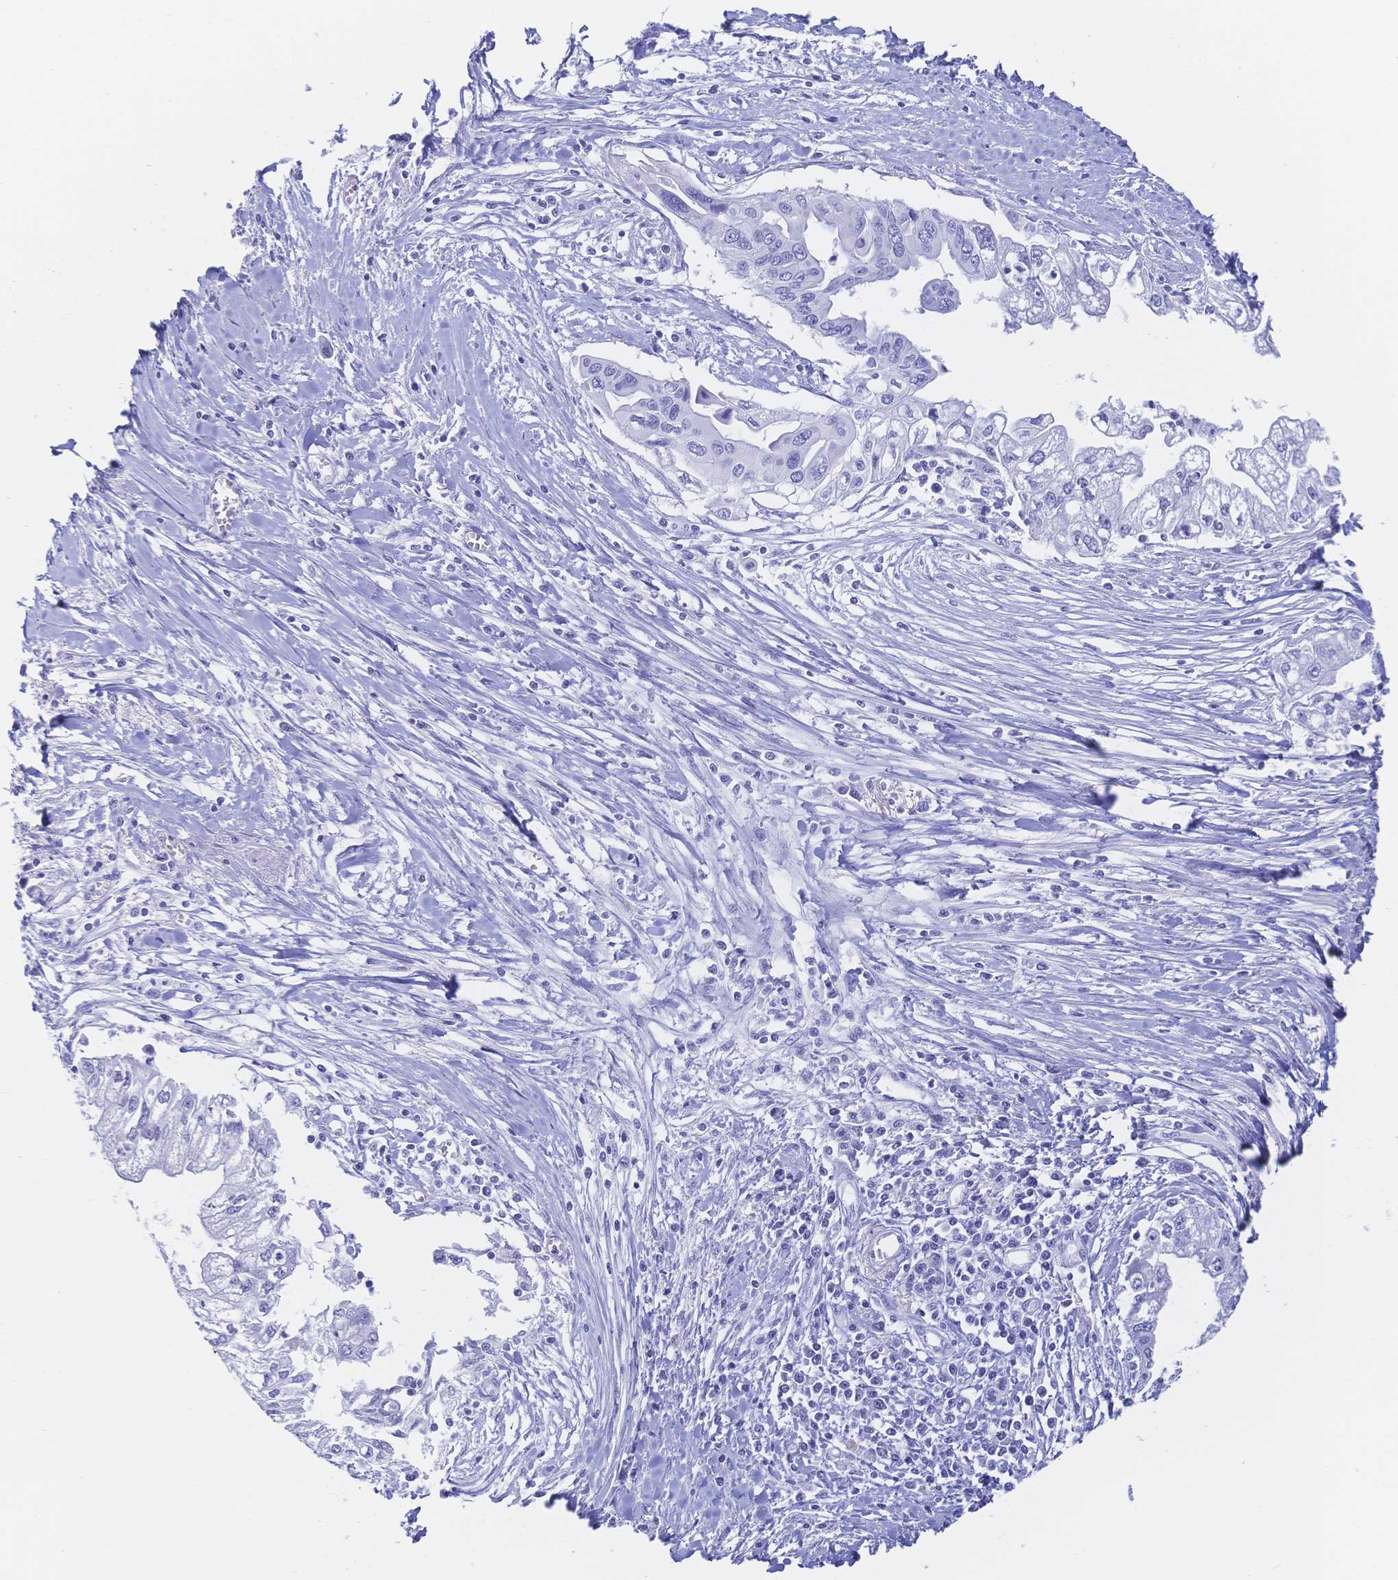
{"staining": {"intensity": "negative", "quantity": "none", "location": "none"}, "tissue": "pancreatic cancer", "cell_type": "Tumor cells", "image_type": "cancer", "snomed": [{"axis": "morphology", "description": "Adenocarcinoma, NOS"}, {"axis": "topography", "description": "Pancreas"}], "caption": "Immunohistochemical staining of human pancreatic cancer (adenocarcinoma) reveals no significant expression in tumor cells.", "gene": "MEP1B", "patient": {"sex": "male", "age": 70}}